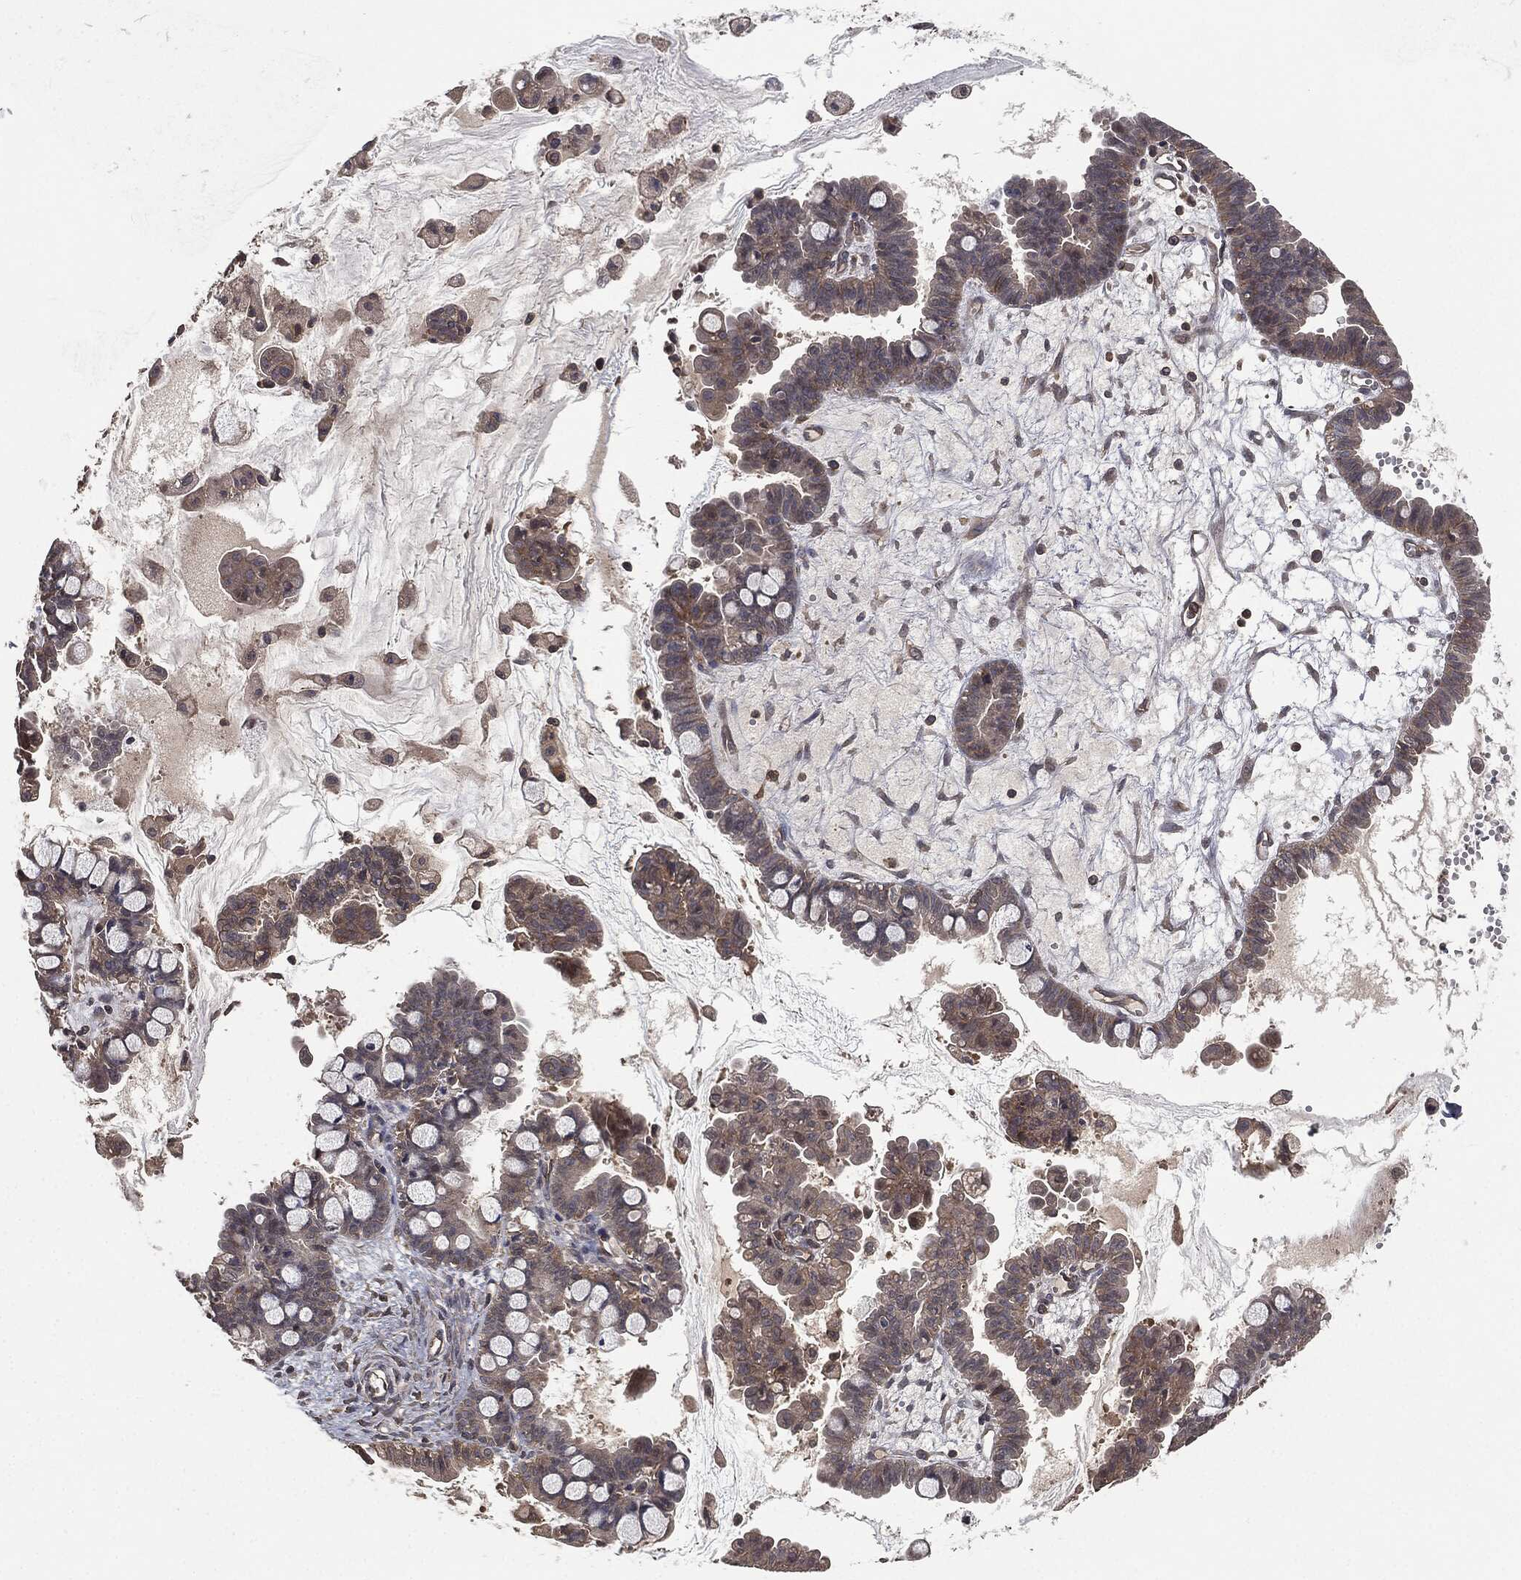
{"staining": {"intensity": "weak", "quantity": "25%-75%", "location": "cytoplasmic/membranous"}, "tissue": "ovarian cancer", "cell_type": "Tumor cells", "image_type": "cancer", "snomed": [{"axis": "morphology", "description": "Cystadenocarcinoma, mucinous, NOS"}, {"axis": "topography", "description": "Ovary"}], "caption": "High-power microscopy captured an immunohistochemistry histopathology image of ovarian cancer, revealing weak cytoplasmic/membranous expression in about 25%-75% of tumor cells.", "gene": "ERBIN", "patient": {"sex": "female", "age": 63}}